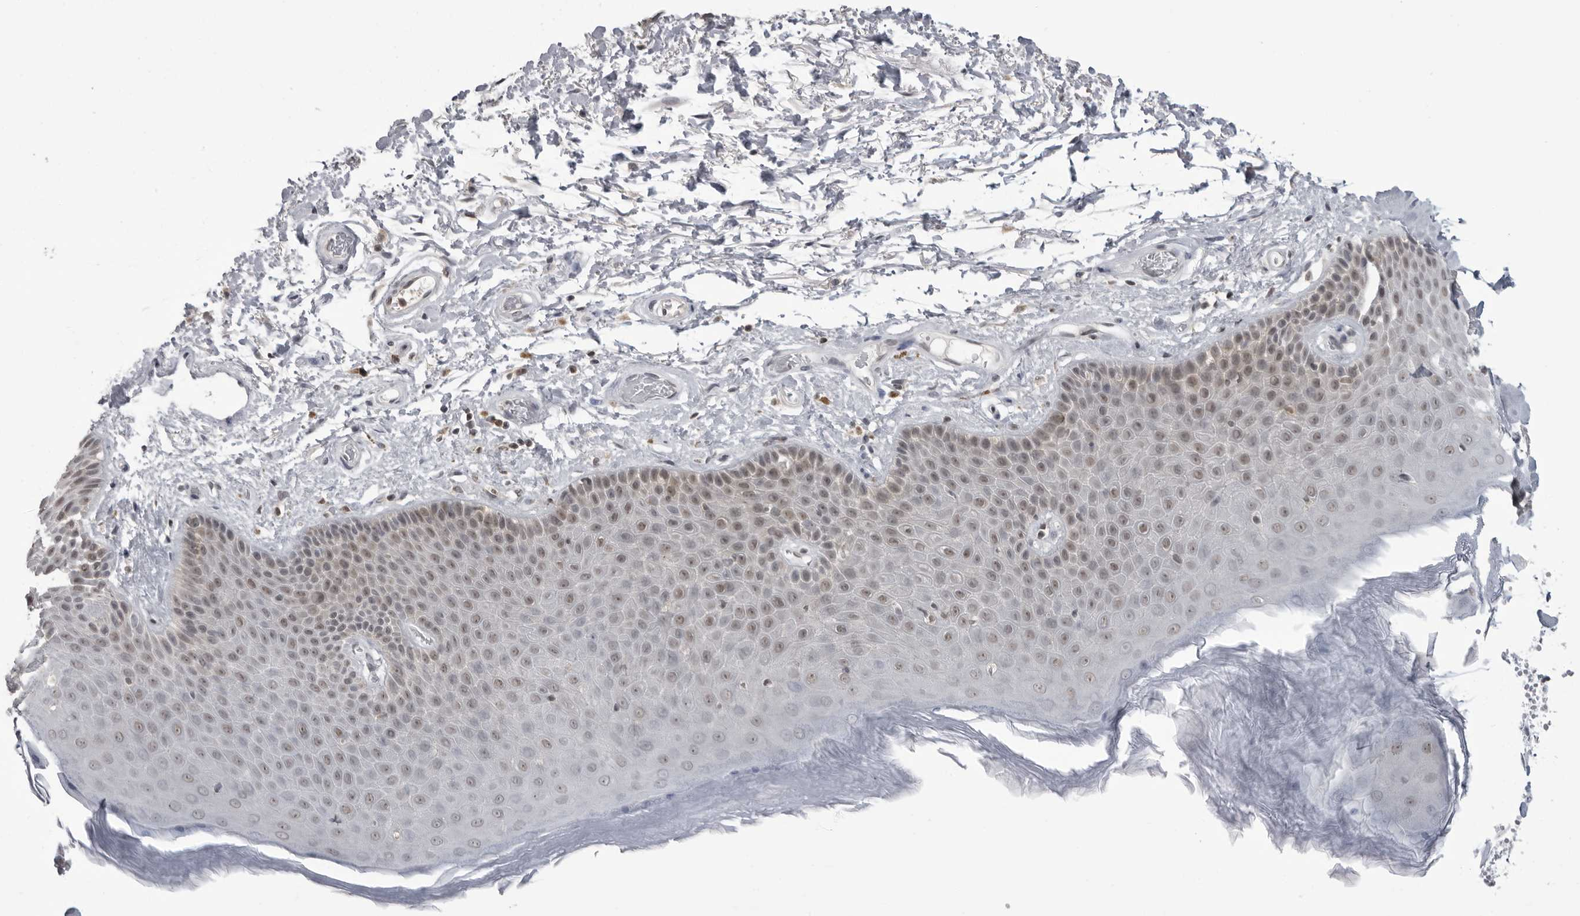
{"staining": {"intensity": "moderate", "quantity": "25%-75%", "location": "cytoplasmic/membranous,nuclear"}, "tissue": "skin", "cell_type": "Epidermal cells", "image_type": "normal", "snomed": [{"axis": "morphology", "description": "Normal tissue, NOS"}, {"axis": "topography", "description": "Anal"}], "caption": "Immunohistochemical staining of unremarkable human skin demonstrates 25%-75% levels of moderate cytoplasmic/membranous,nuclear protein expression in about 25%-75% of epidermal cells. (Stains: DAB in brown, nuclei in blue, Microscopy: brightfield microscopy at high magnification).", "gene": "PDCL3", "patient": {"sex": "male", "age": 74}}